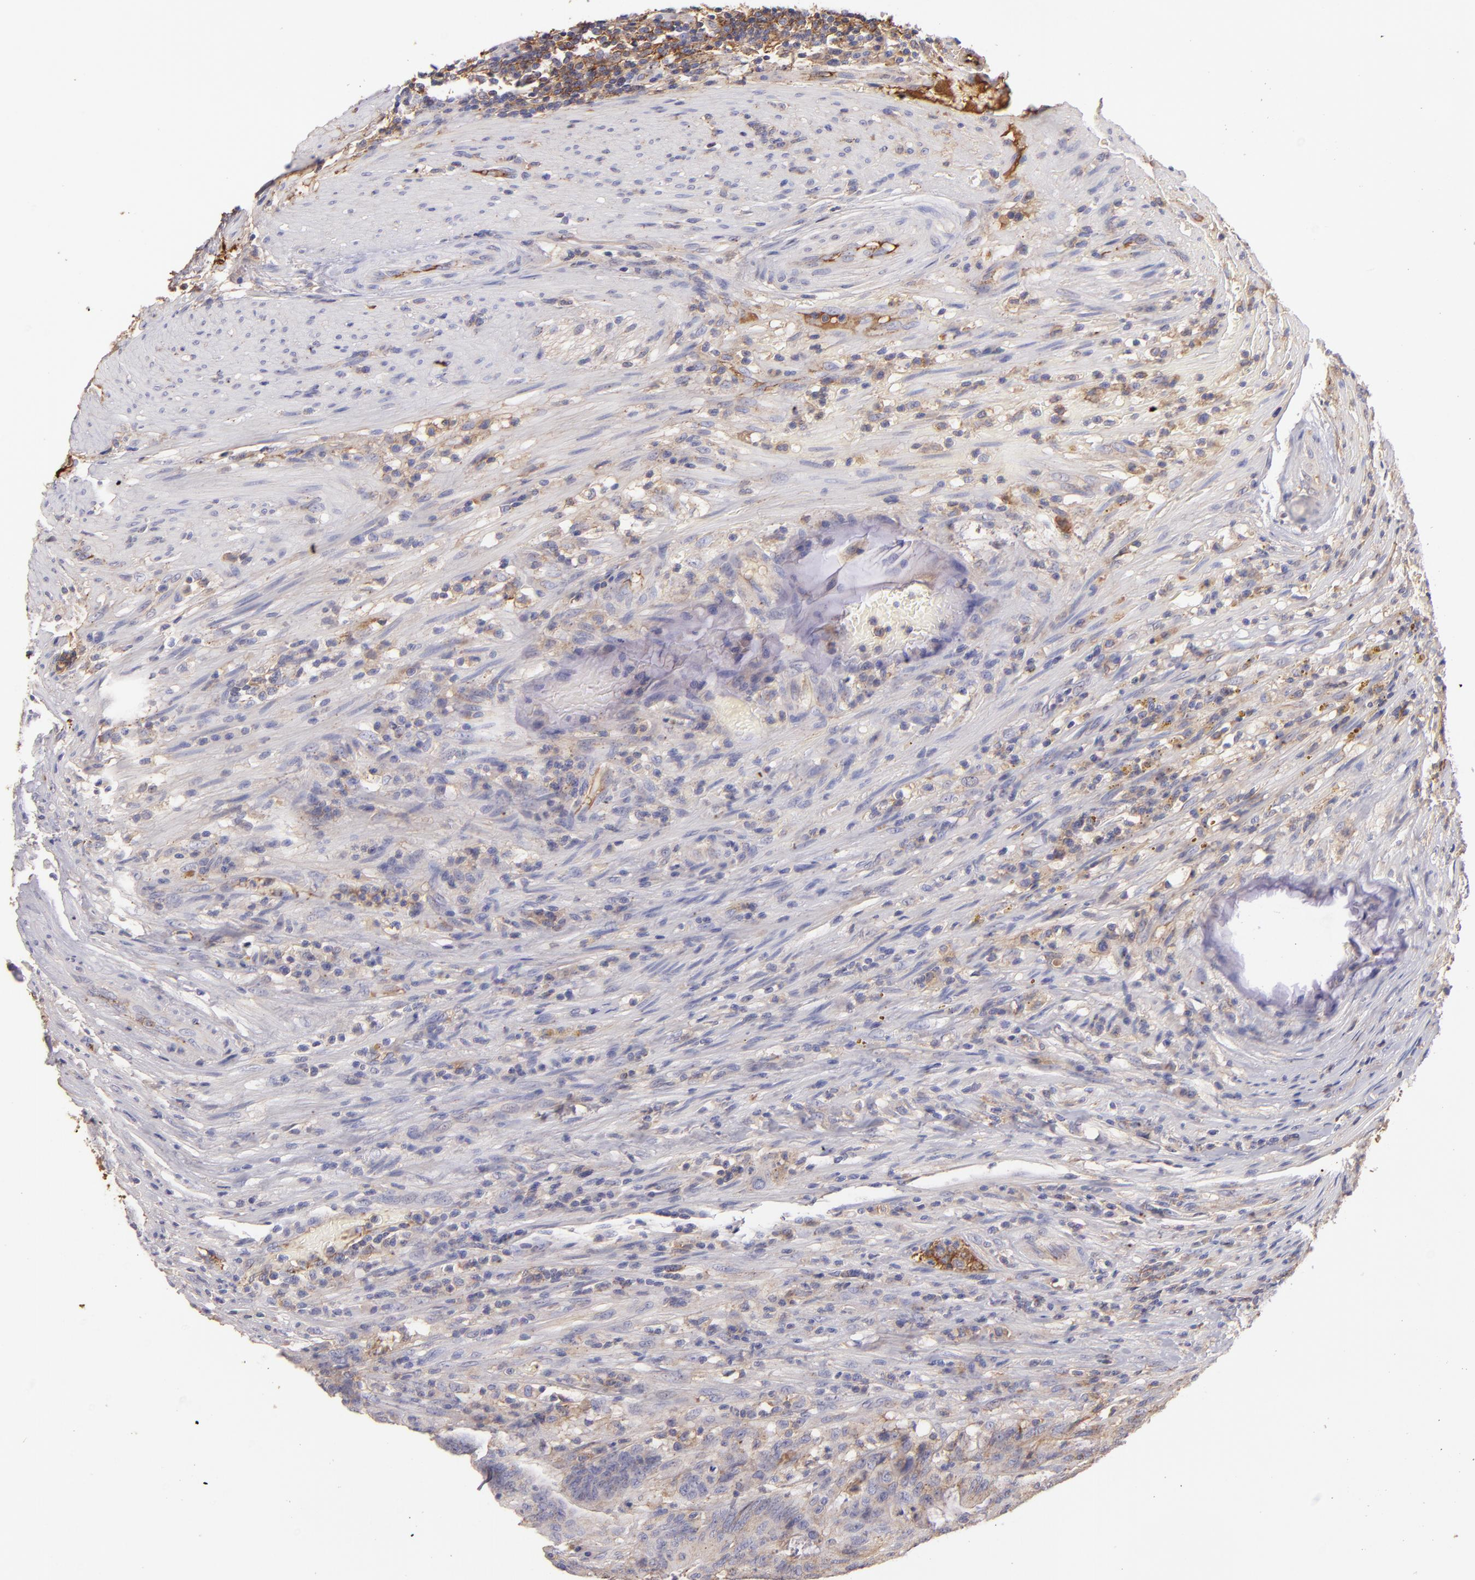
{"staining": {"intensity": "weak", "quantity": ">75%", "location": "cytoplasmic/membranous"}, "tissue": "colorectal cancer", "cell_type": "Tumor cells", "image_type": "cancer", "snomed": [{"axis": "morphology", "description": "Adenocarcinoma, NOS"}, {"axis": "topography", "description": "Colon"}], "caption": "Immunohistochemical staining of adenocarcinoma (colorectal) shows low levels of weak cytoplasmic/membranous protein positivity in approximately >75% of tumor cells. Using DAB (3,3'-diaminobenzidine) (brown) and hematoxylin (blue) stains, captured at high magnification using brightfield microscopy.", "gene": "FGB", "patient": {"sex": "male", "age": 54}}